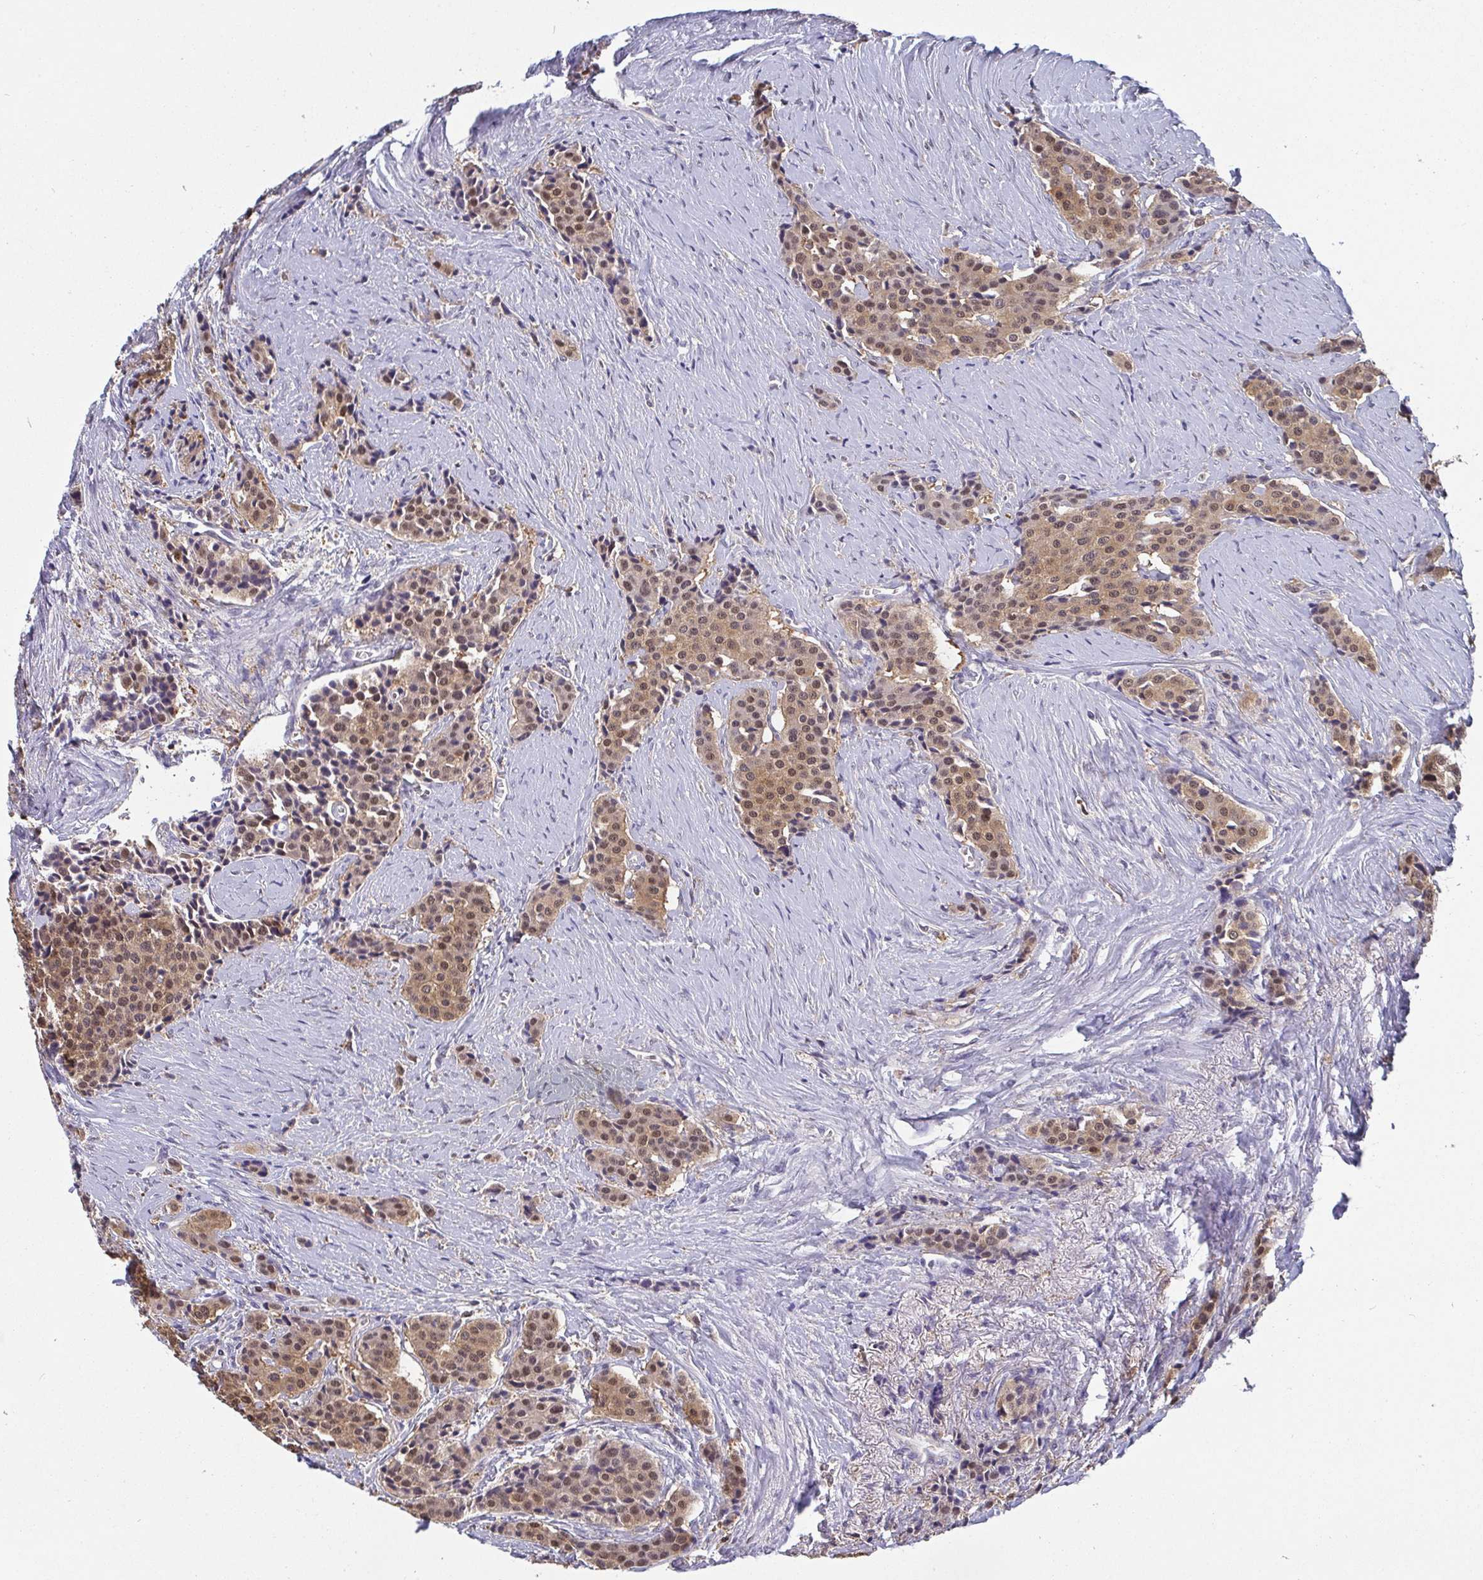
{"staining": {"intensity": "moderate", "quantity": ">75%", "location": "cytoplasmic/membranous,nuclear"}, "tissue": "carcinoid", "cell_type": "Tumor cells", "image_type": "cancer", "snomed": [{"axis": "morphology", "description": "Carcinoid, malignant, NOS"}, {"axis": "topography", "description": "Small intestine"}], "caption": "Protein staining of malignant carcinoid tissue exhibits moderate cytoplasmic/membranous and nuclear positivity in approximately >75% of tumor cells. The staining is performed using DAB brown chromogen to label protein expression. The nuclei are counter-stained blue using hematoxylin.", "gene": "IDH1", "patient": {"sex": "male", "age": 73}}